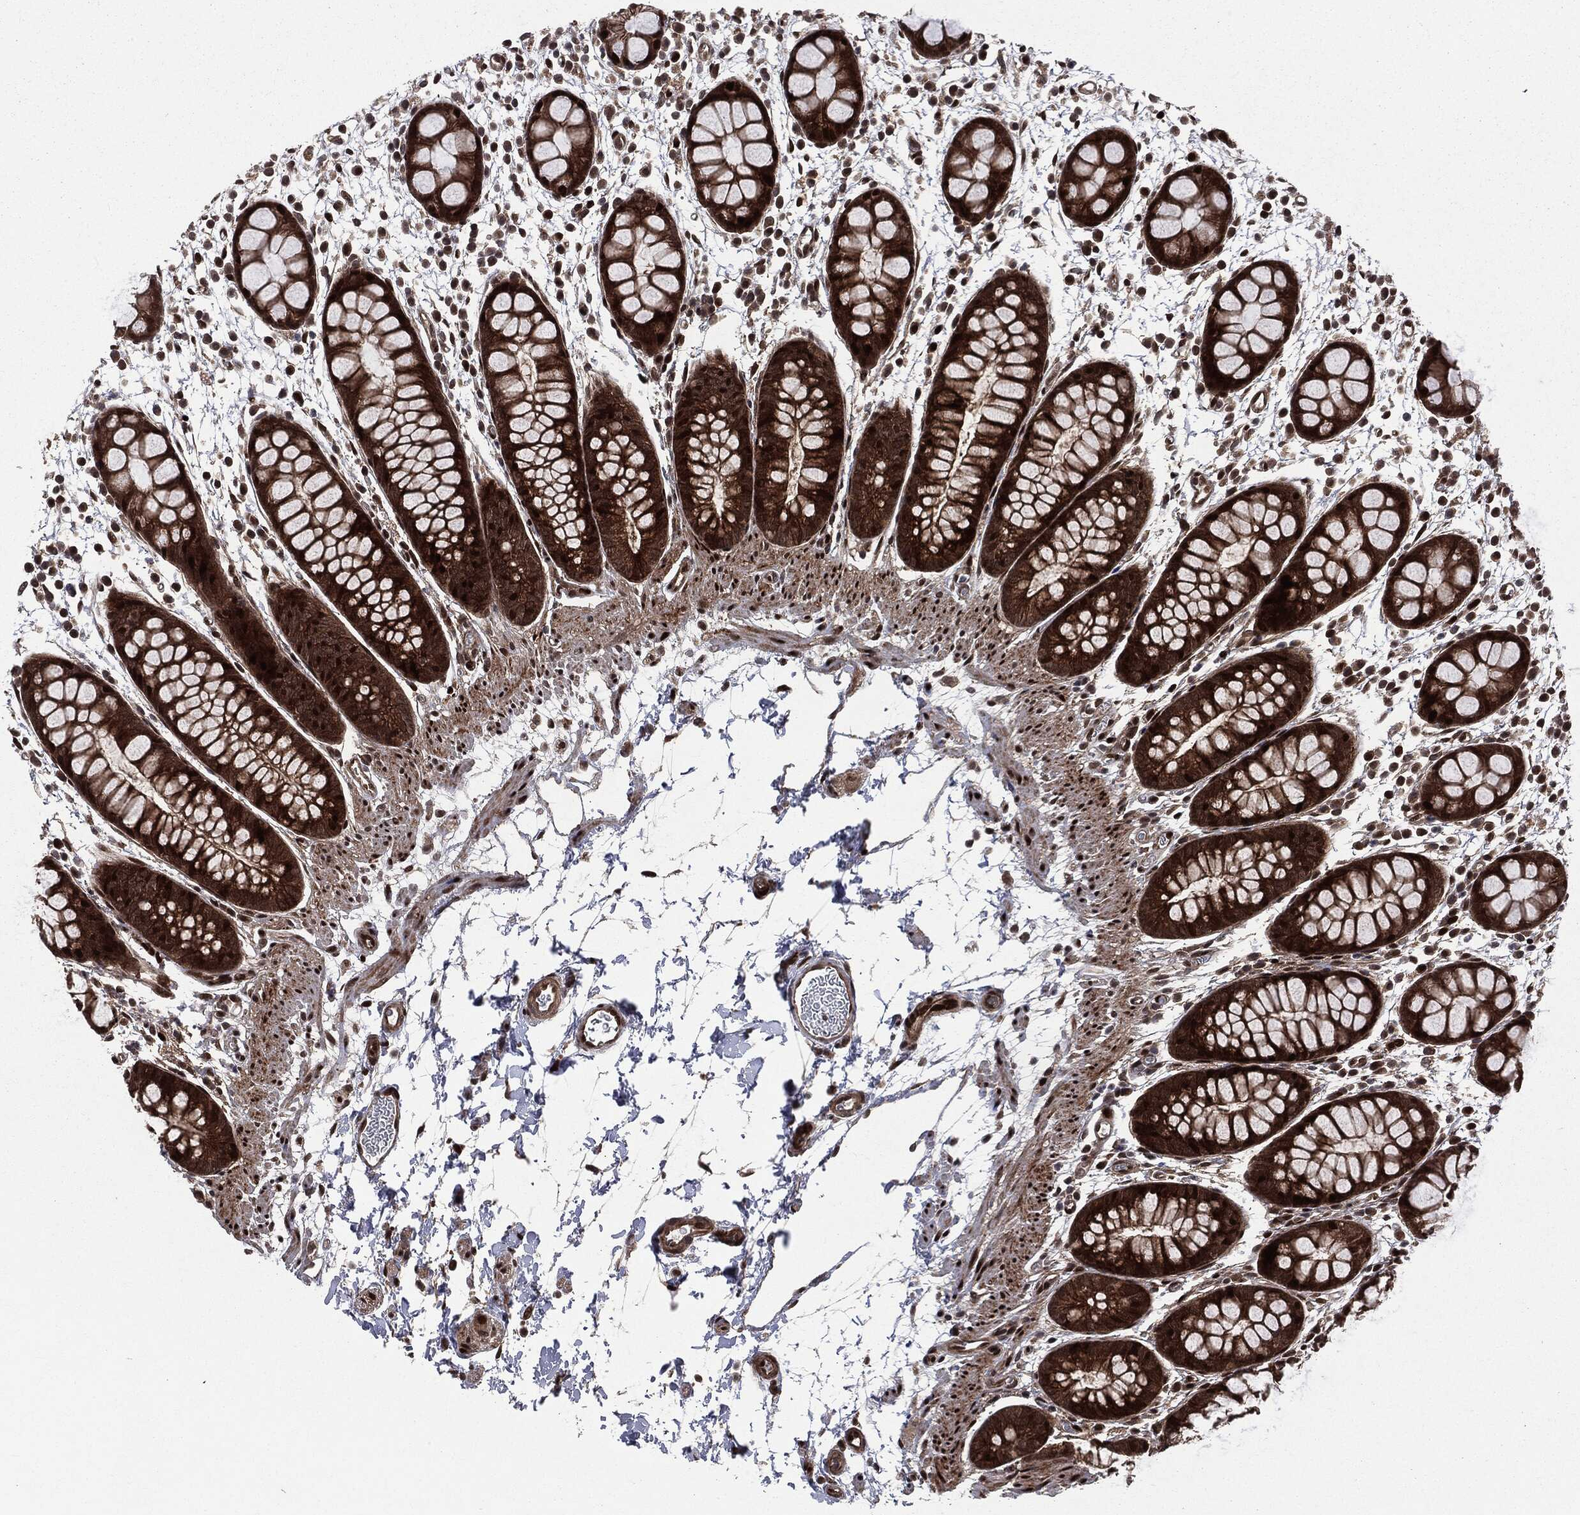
{"staining": {"intensity": "strong", "quantity": ">75%", "location": "cytoplasmic/membranous,nuclear"}, "tissue": "rectum", "cell_type": "Glandular cells", "image_type": "normal", "snomed": [{"axis": "morphology", "description": "Normal tissue, NOS"}, {"axis": "topography", "description": "Rectum"}], "caption": "Protein staining demonstrates strong cytoplasmic/membranous,nuclear expression in approximately >75% of glandular cells in normal rectum.", "gene": "SMAD4", "patient": {"sex": "male", "age": 57}}